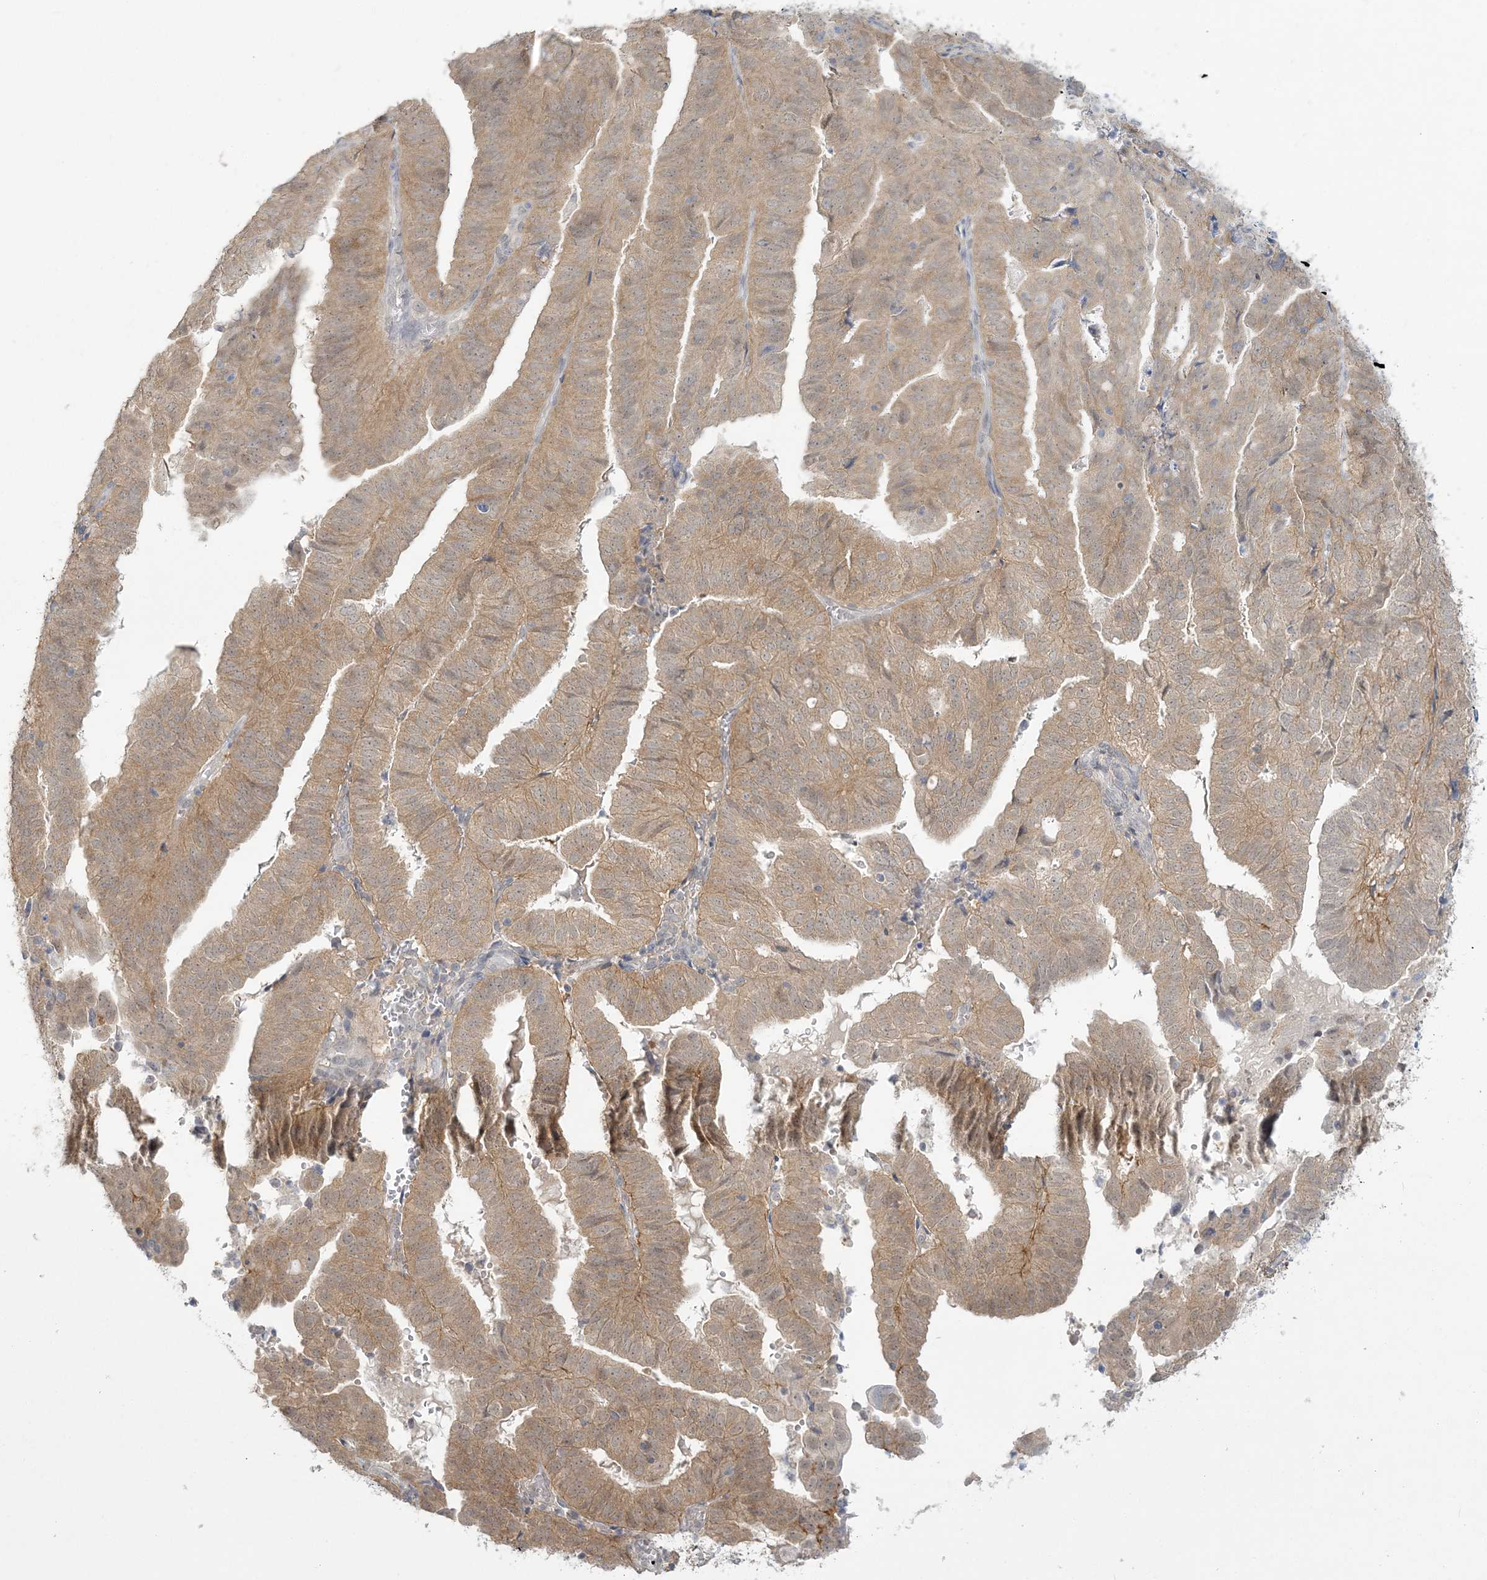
{"staining": {"intensity": "moderate", "quantity": ">75%", "location": "cytoplasmic/membranous"}, "tissue": "endometrial cancer", "cell_type": "Tumor cells", "image_type": "cancer", "snomed": [{"axis": "morphology", "description": "Adenocarcinoma, NOS"}, {"axis": "topography", "description": "Uterus"}], "caption": "Immunohistochemistry (DAB) staining of endometrial cancer (adenocarcinoma) shows moderate cytoplasmic/membranous protein expression in about >75% of tumor cells.", "gene": "ANKS1A", "patient": {"sex": "female", "age": 77}}